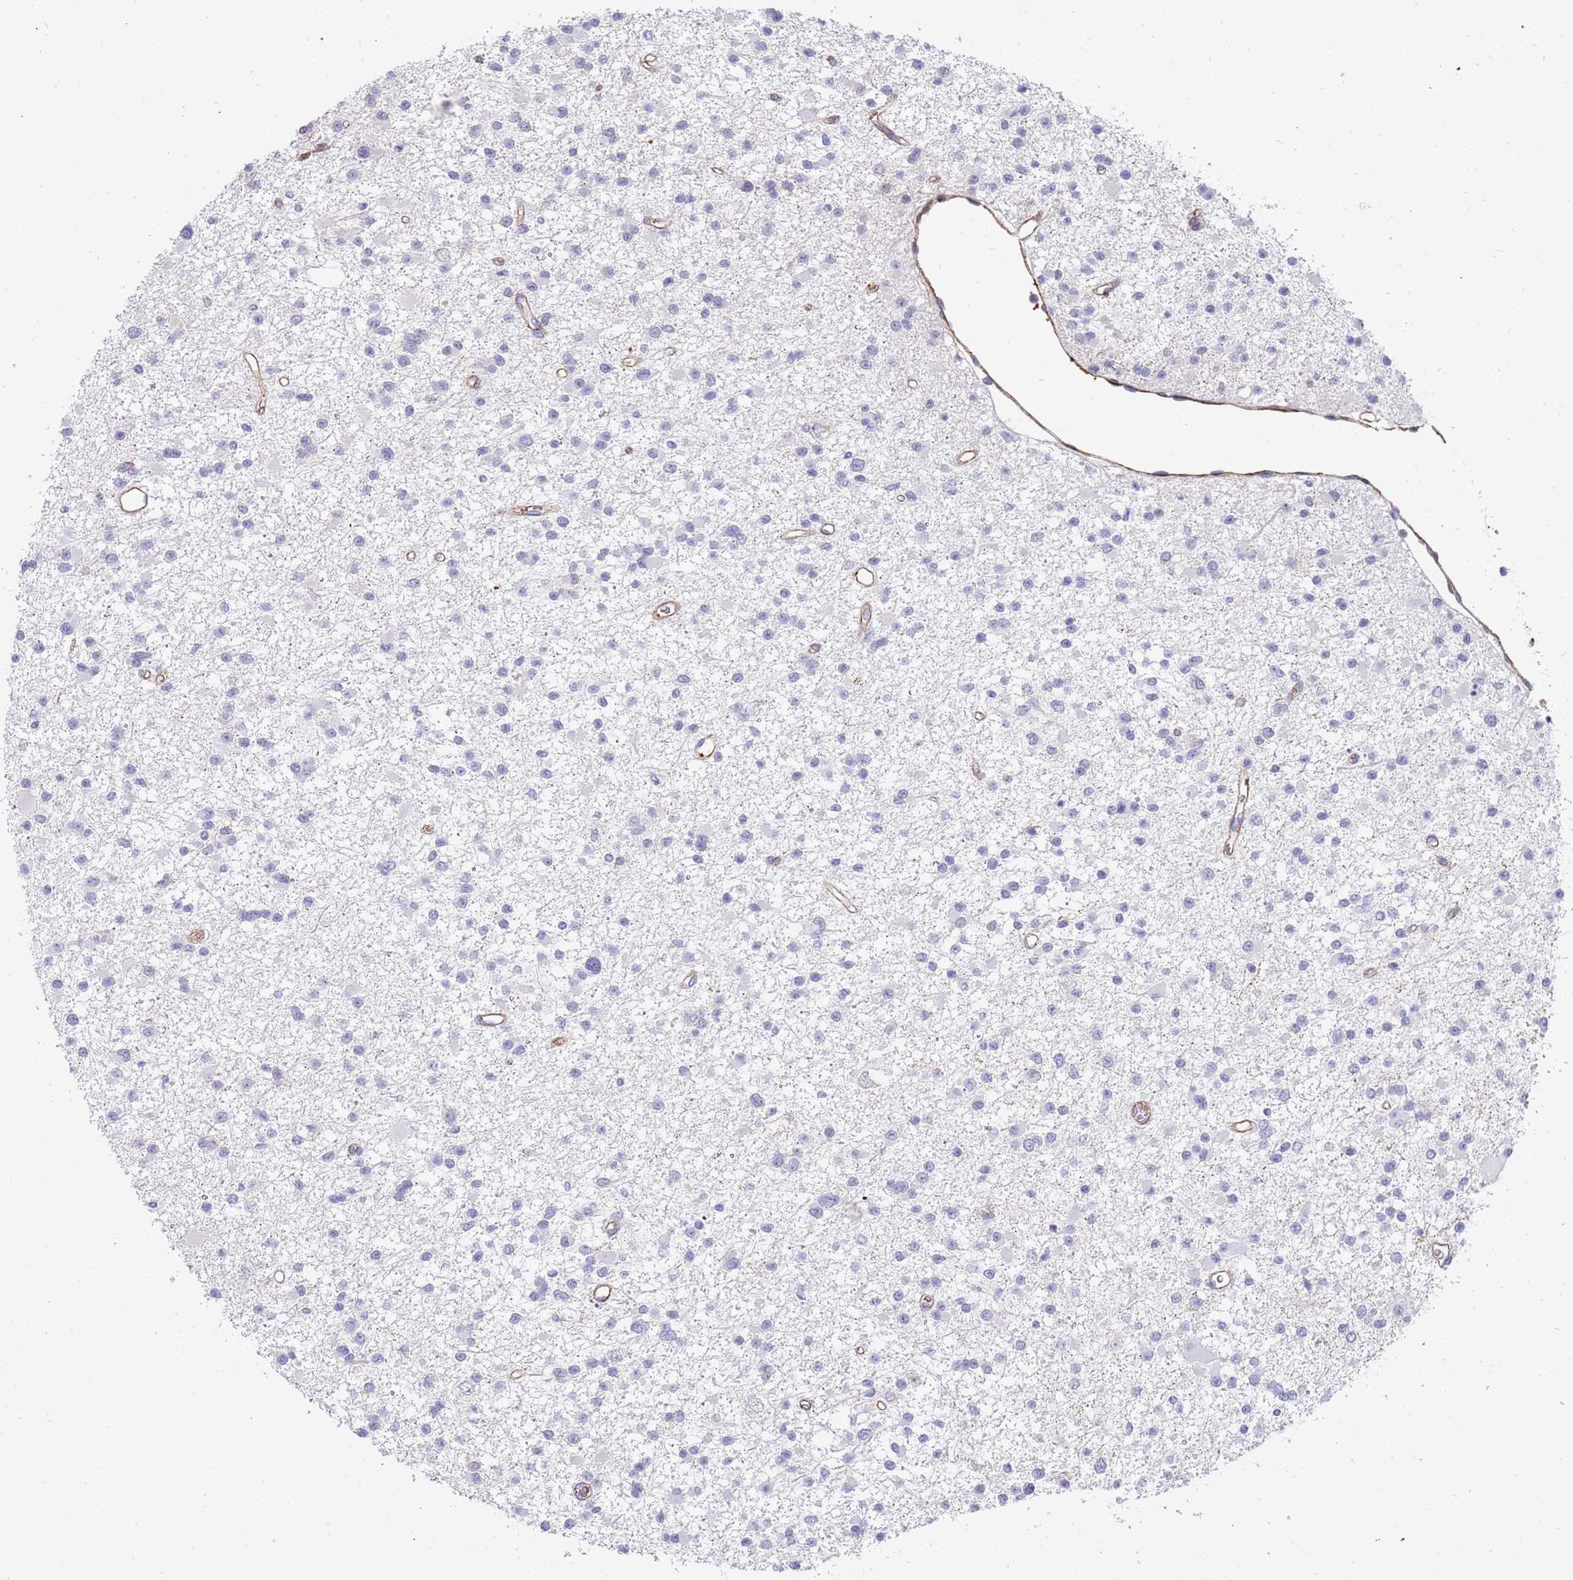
{"staining": {"intensity": "negative", "quantity": "none", "location": "none"}, "tissue": "glioma", "cell_type": "Tumor cells", "image_type": "cancer", "snomed": [{"axis": "morphology", "description": "Glioma, malignant, Low grade"}, {"axis": "topography", "description": "Brain"}], "caption": "Photomicrograph shows no significant protein expression in tumor cells of low-grade glioma (malignant).", "gene": "GFRAL", "patient": {"sex": "female", "age": 22}}